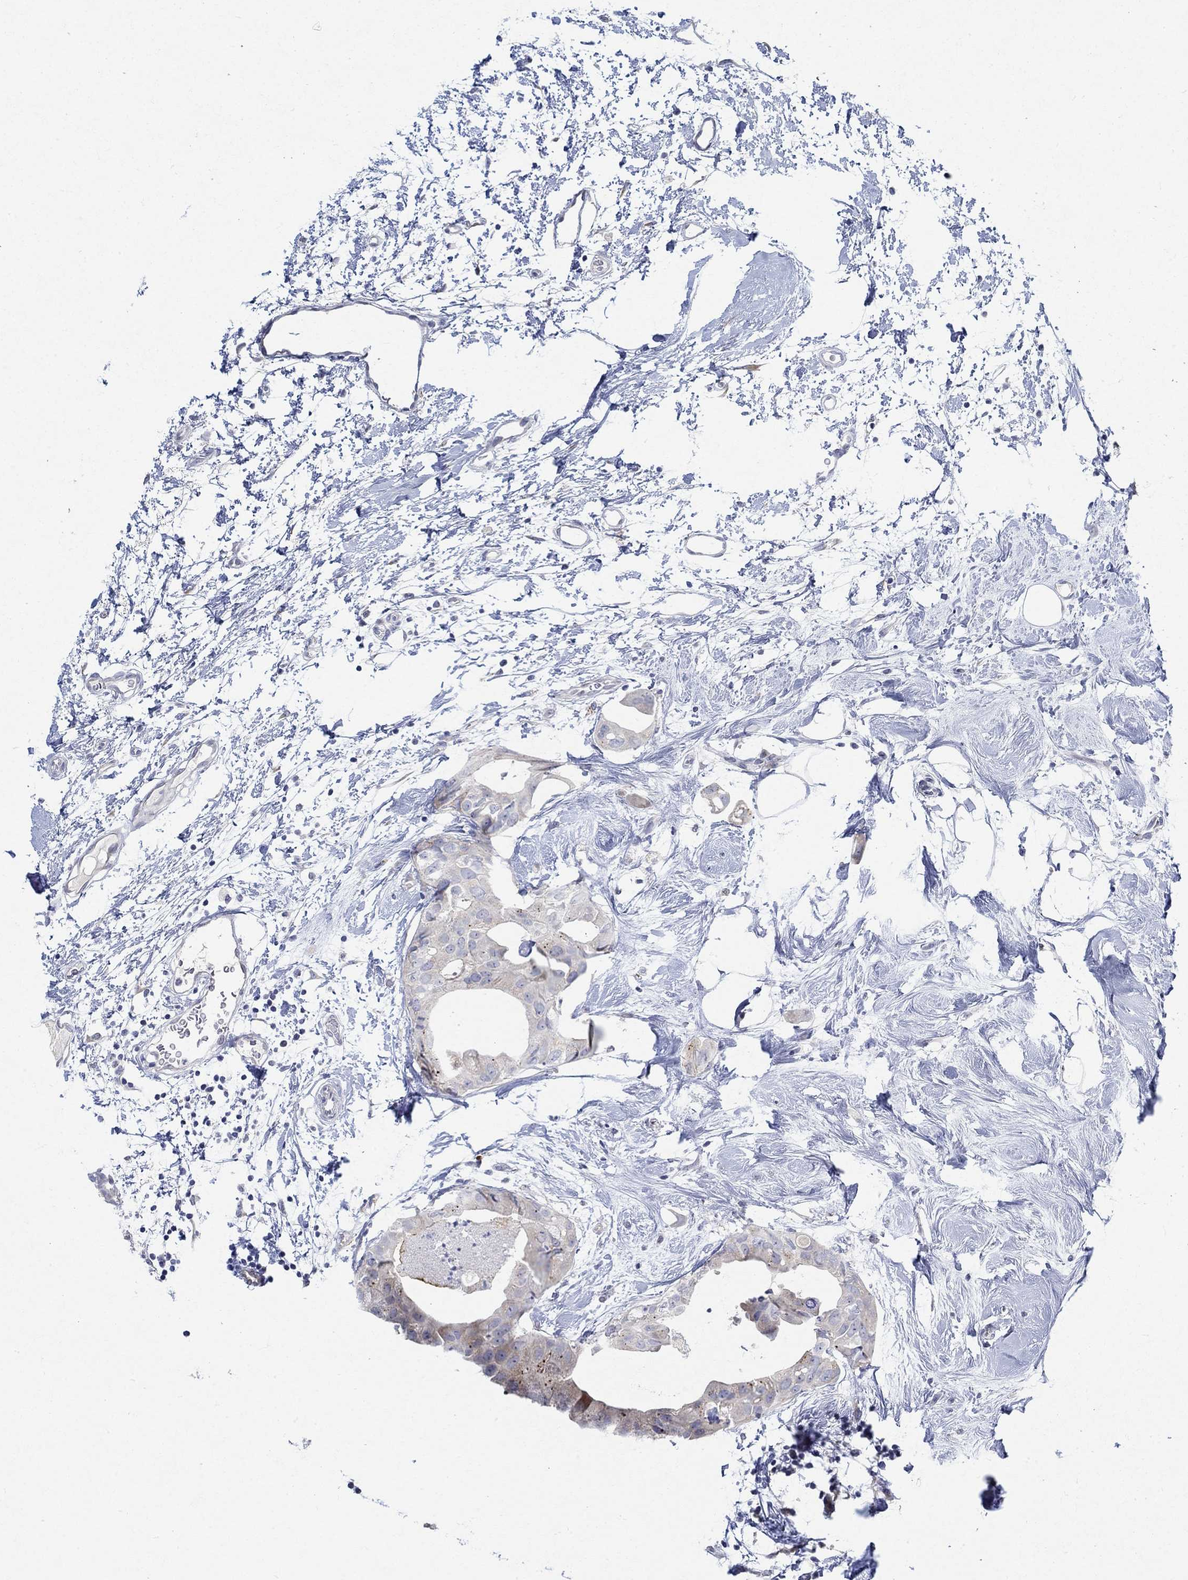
{"staining": {"intensity": "weak", "quantity": "<25%", "location": "cytoplasmic/membranous"}, "tissue": "breast cancer", "cell_type": "Tumor cells", "image_type": "cancer", "snomed": [{"axis": "morphology", "description": "Normal tissue, NOS"}, {"axis": "morphology", "description": "Duct carcinoma"}, {"axis": "topography", "description": "Breast"}], "caption": "A micrograph of breast intraductal carcinoma stained for a protein reveals no brown staining in tumor cells.", "gene": "NAV3", "patient": {"sex": "female", "age": 40}}